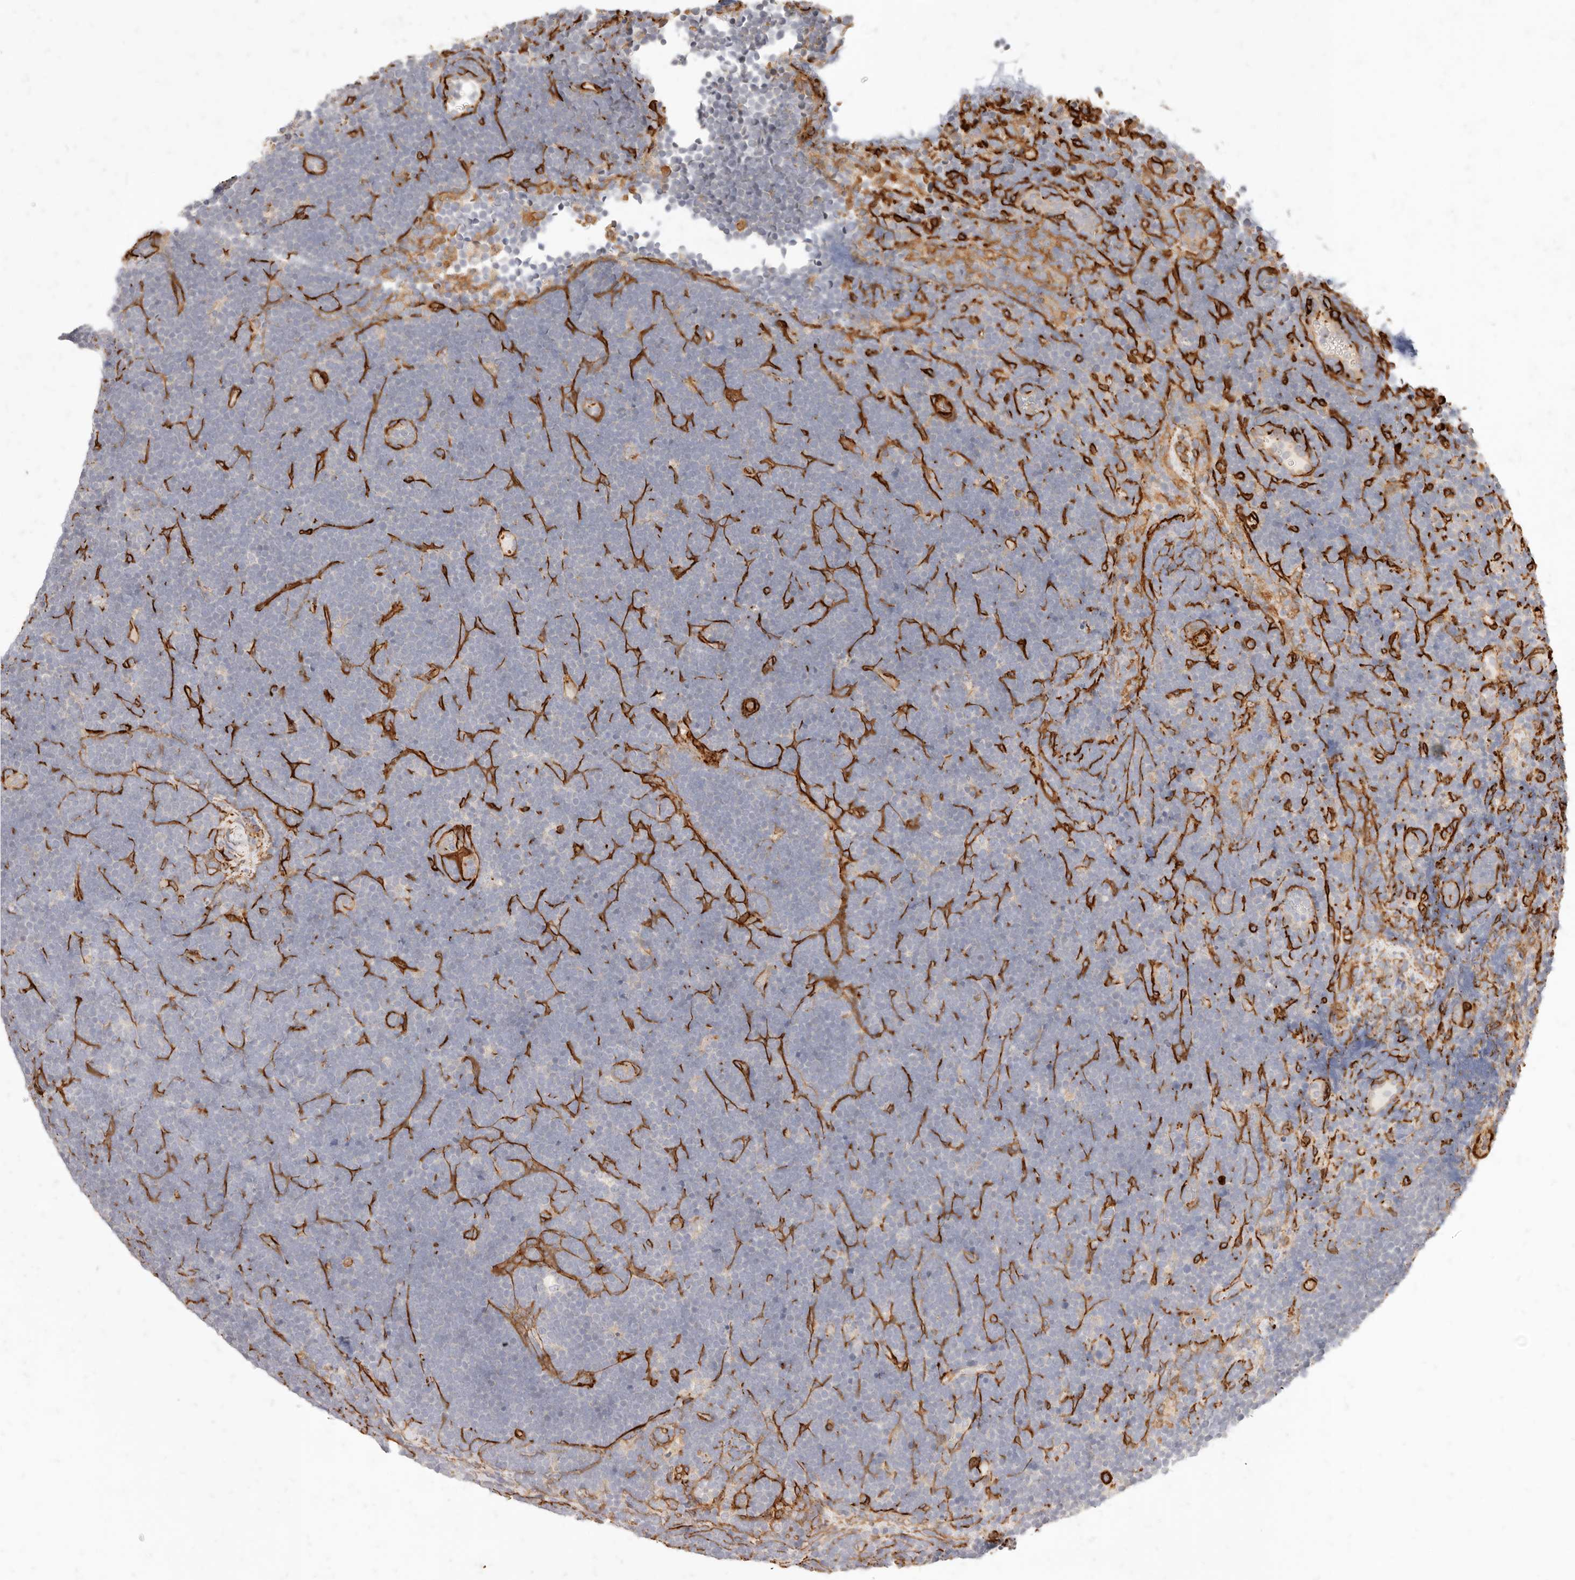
{"staining": {"intensity": "negative", "quantity": "none", "location": "none"}, "tissue": "lymphoma", "cell_type": "Tumor cells", "image_type": "cancer", "snomed": [{"axis": "morphology", "description": "Malignant lymphoma, non-Hodgkin's type, High grade"}, {"axis": "topography", "description": "Lymph node"}], "caption": "Immunohistochemistry of human lymphoma exhibits no expression in tumor cells.", "gene": "TMTC2", "patient": {"sex": "male", "age": 13}}